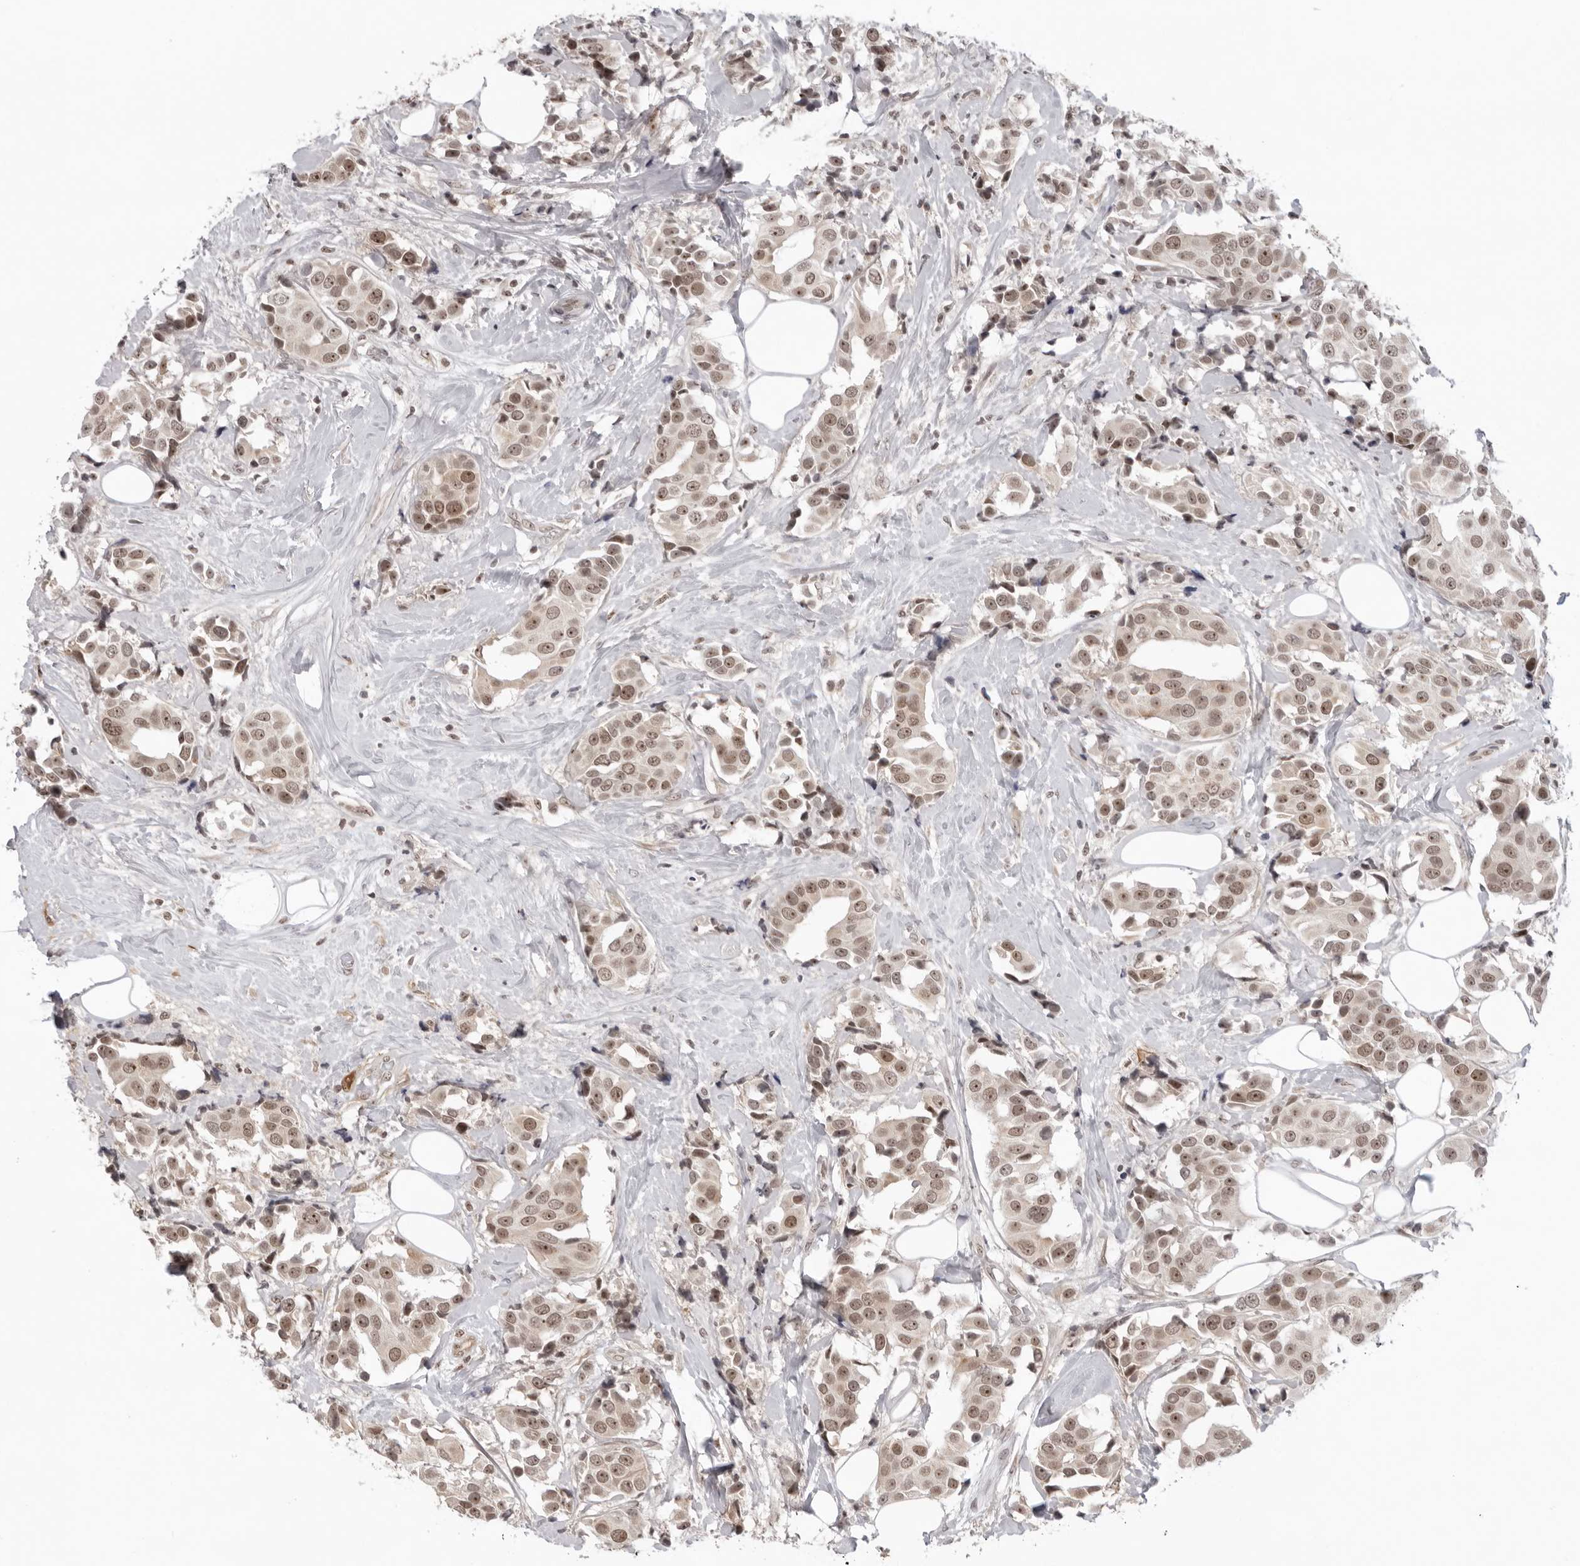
{"staining": {"intensity": "moderate", "quantity": ">75%", "location": "nuclear"}, "tissue": "breast cancer", "cell_type": "Tumor cells", "image_type": "cancer", "snomed": [{"axis": "morphology", "description": "Normal tissue, NOS"}, {"axis": "morphology", "description": "Duct carcinoma"}, {"axis": "topography", "description": "Breast"}], "caption": "A medium amount of moderate nuclear expression is seen in approximately >75% of tumor cells in breast intraductal carcinoma tissue.", "gene": "EXOSC10", "patient": {"sex": "female", "age": 39}}